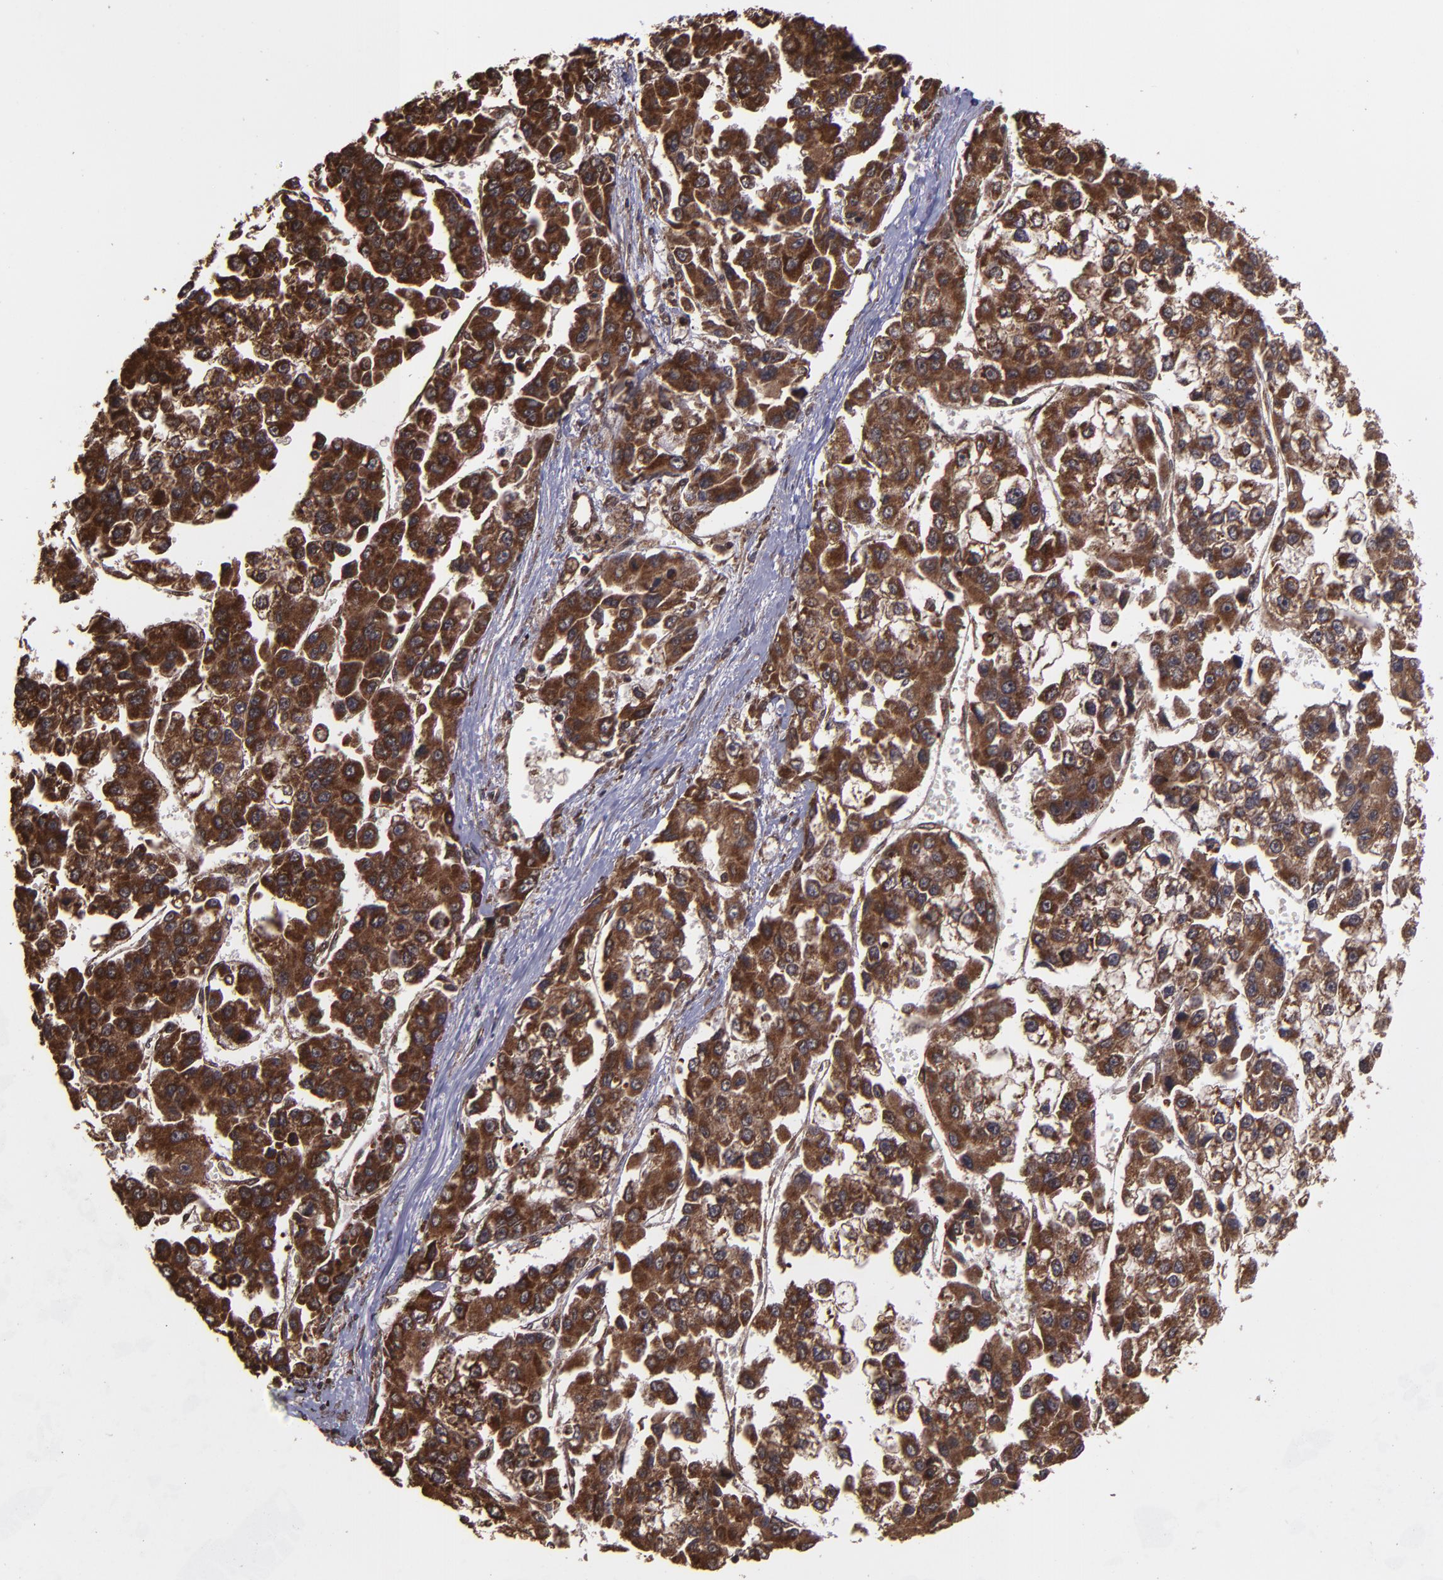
{"staining": {"intensity": "strong", "quantity": ">75%", "location": "cytoplasmic/membranous,nuclear"}, "tissue": "liver cancer", "cell_type": "Tumor cells", "image_type": "cancer", "snomed": [{"axis": "morphology", "description": "Carcinoma, Hepatocellular, NOS"}, {"axis": "topography", "description": "Liver"}], "caption": "The image demonstrates a brown stain indicating the presence of a protein in the cytoplasmic/membranous and nuclear of tumor cells in liver hepatocellular carcinoma. (brown staining indicates protein expression, while blue staining denotes nuclei).", "gene": "EIF4ENIF1", "patient": {"sex": "female", "age": 66}}